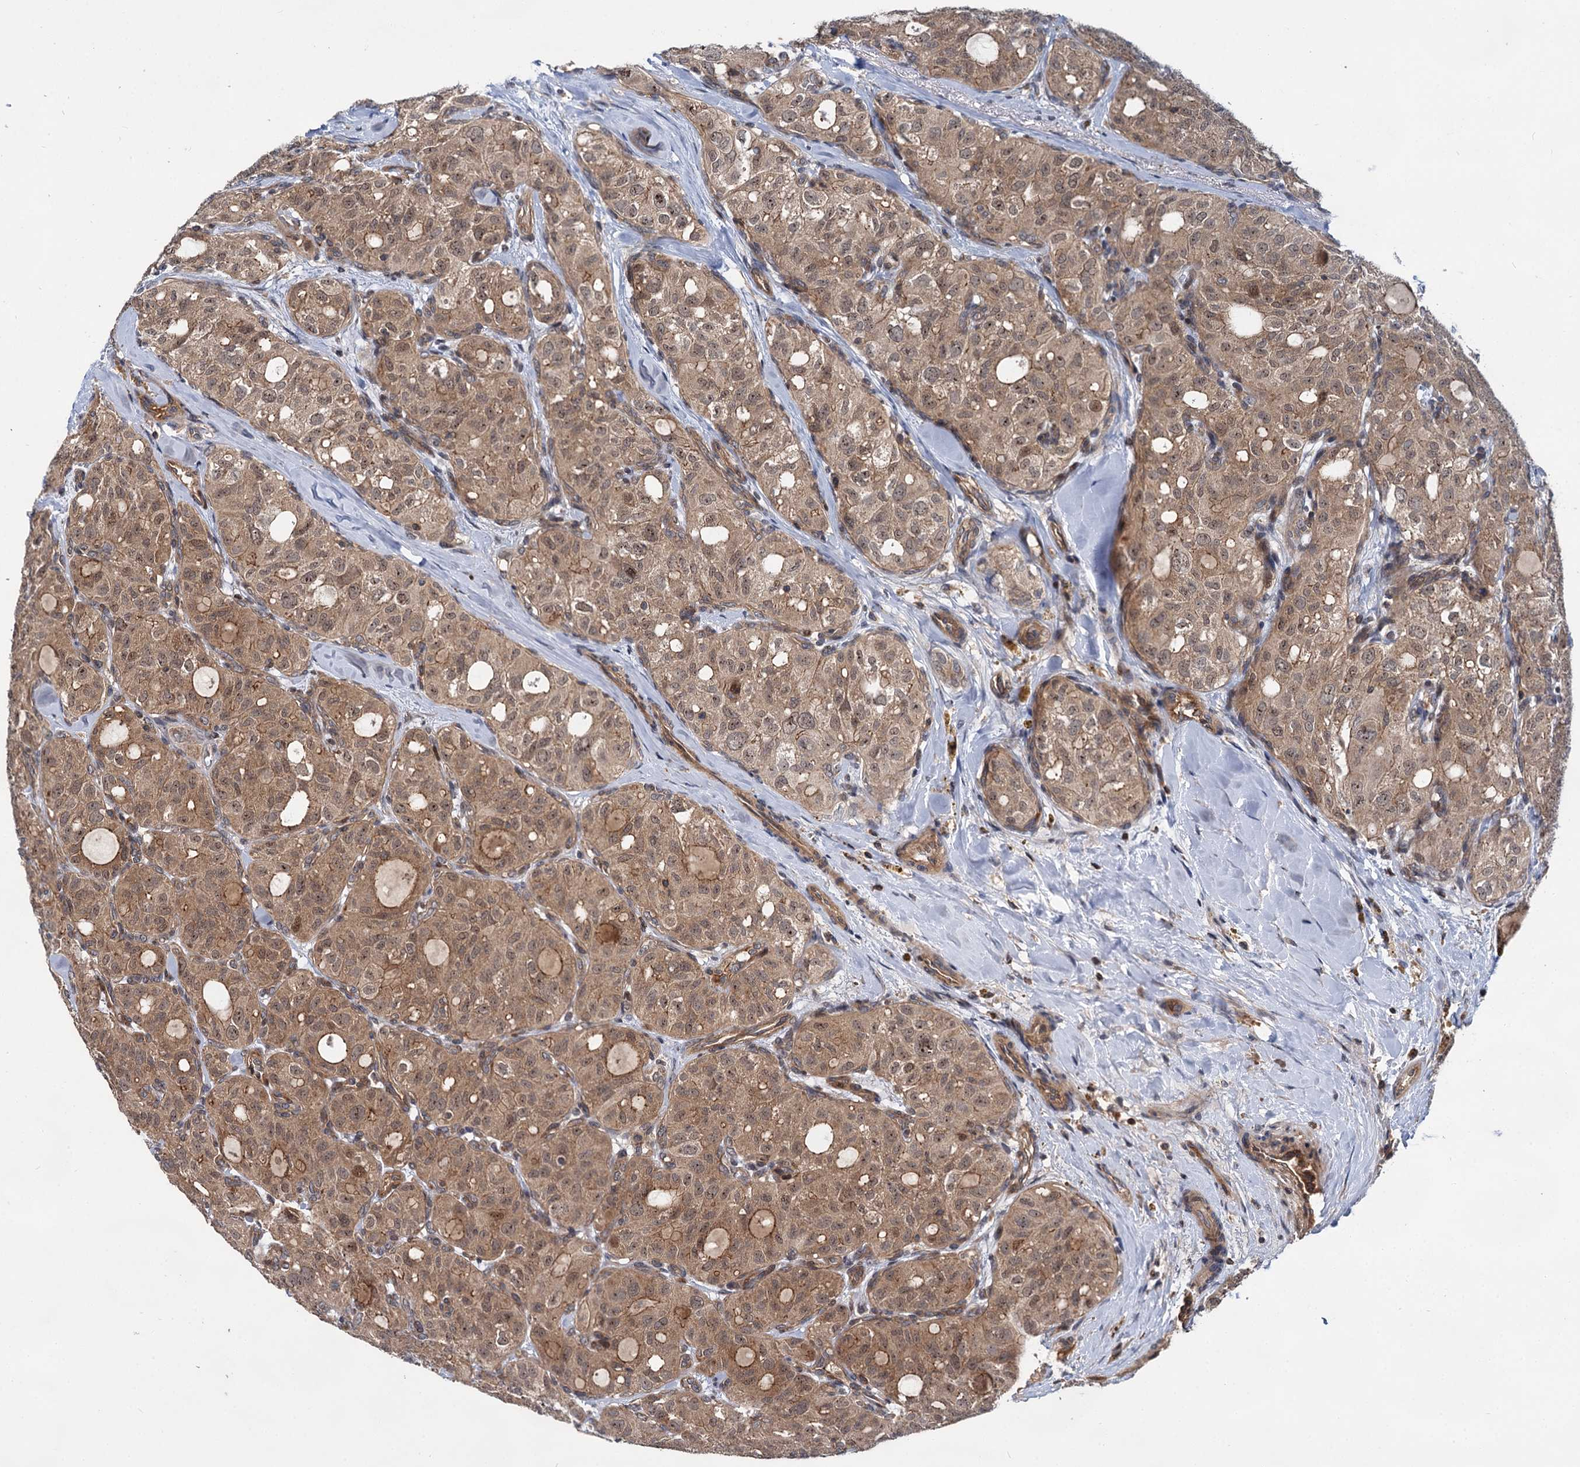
{"staining": {"intensity": "moderate", "quantity": ">75%", "location": "cytoplasmic/membranous,nuclear"}, "tissue": "thyroid cancer", "cell_type": "Tumor cells", "image_type": "cancer", "snomed": [{"axis": "morphology", "description": "Follicular adenoma carcinoma, NOS"}, {"axis": "topography", "description": "Thyroid gland"}], "caption": "Protein expression by immunohistochemistry exhibits moderate cytoplasmic/membranous and nuclear expression in approximately >75% of tumor cells in thyroid follicular adenoma carcinoma. The protein is shown in brown color, while the nuclei are stained blue.", "gene": "ABLIM1", "patient": {"sex": "male", "age": 75}}